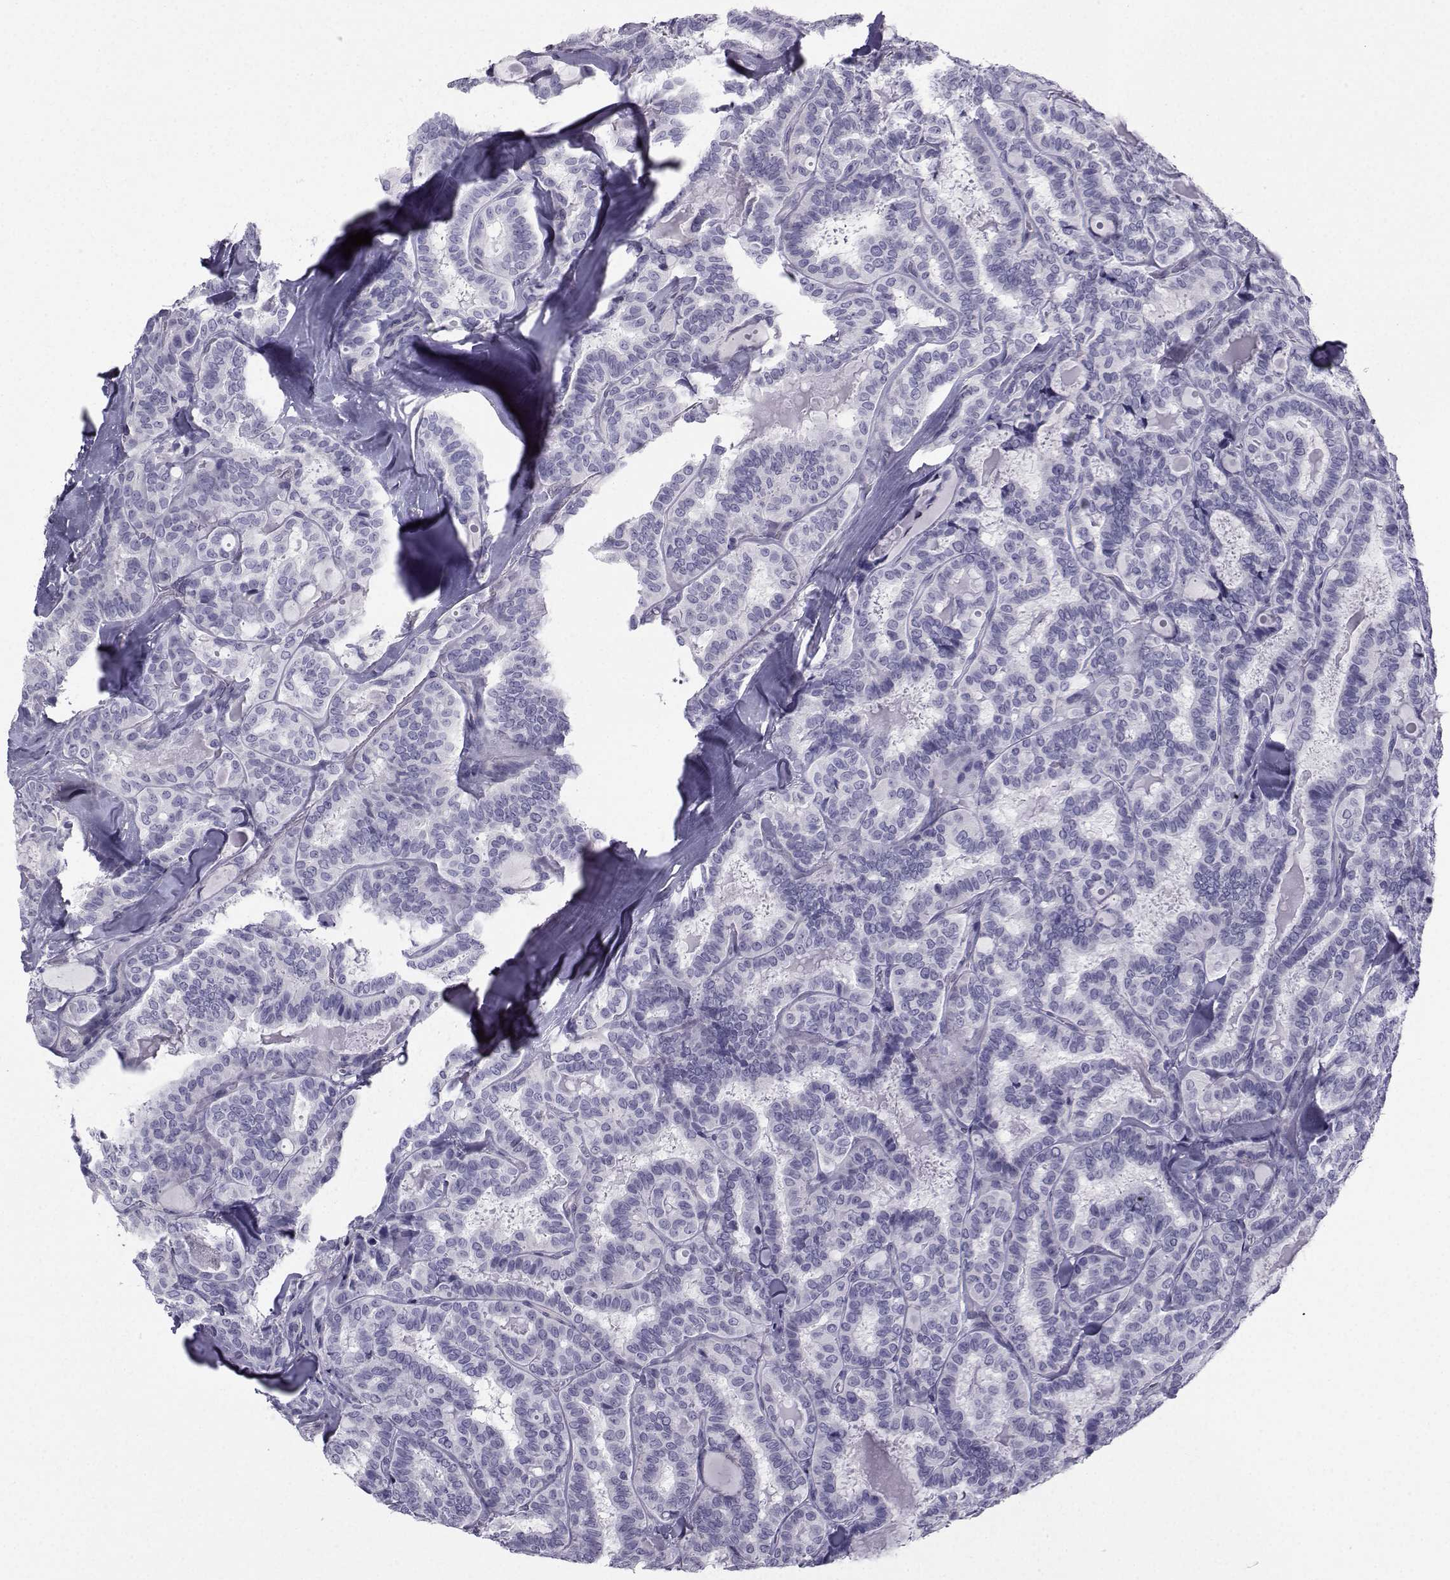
{"staining": {"intensity": "negative", "quantity": "none", "location": "none"}, "tissue": "thyroid cancer", "cell_type": "Tumor cells", "image_type": "cancer", "snomed": [{"axis": "morphology", "description": "Papillary adenocarcinoma, NOS"}, {"axis": "topography", "description": "Thyroid gland"}], "caption": "Micrograph shows no protein staining in tumor cells of thyroid cancer tissue.", "gene": "SPANXD", "patient": {"sex": "female", "age": 39}}